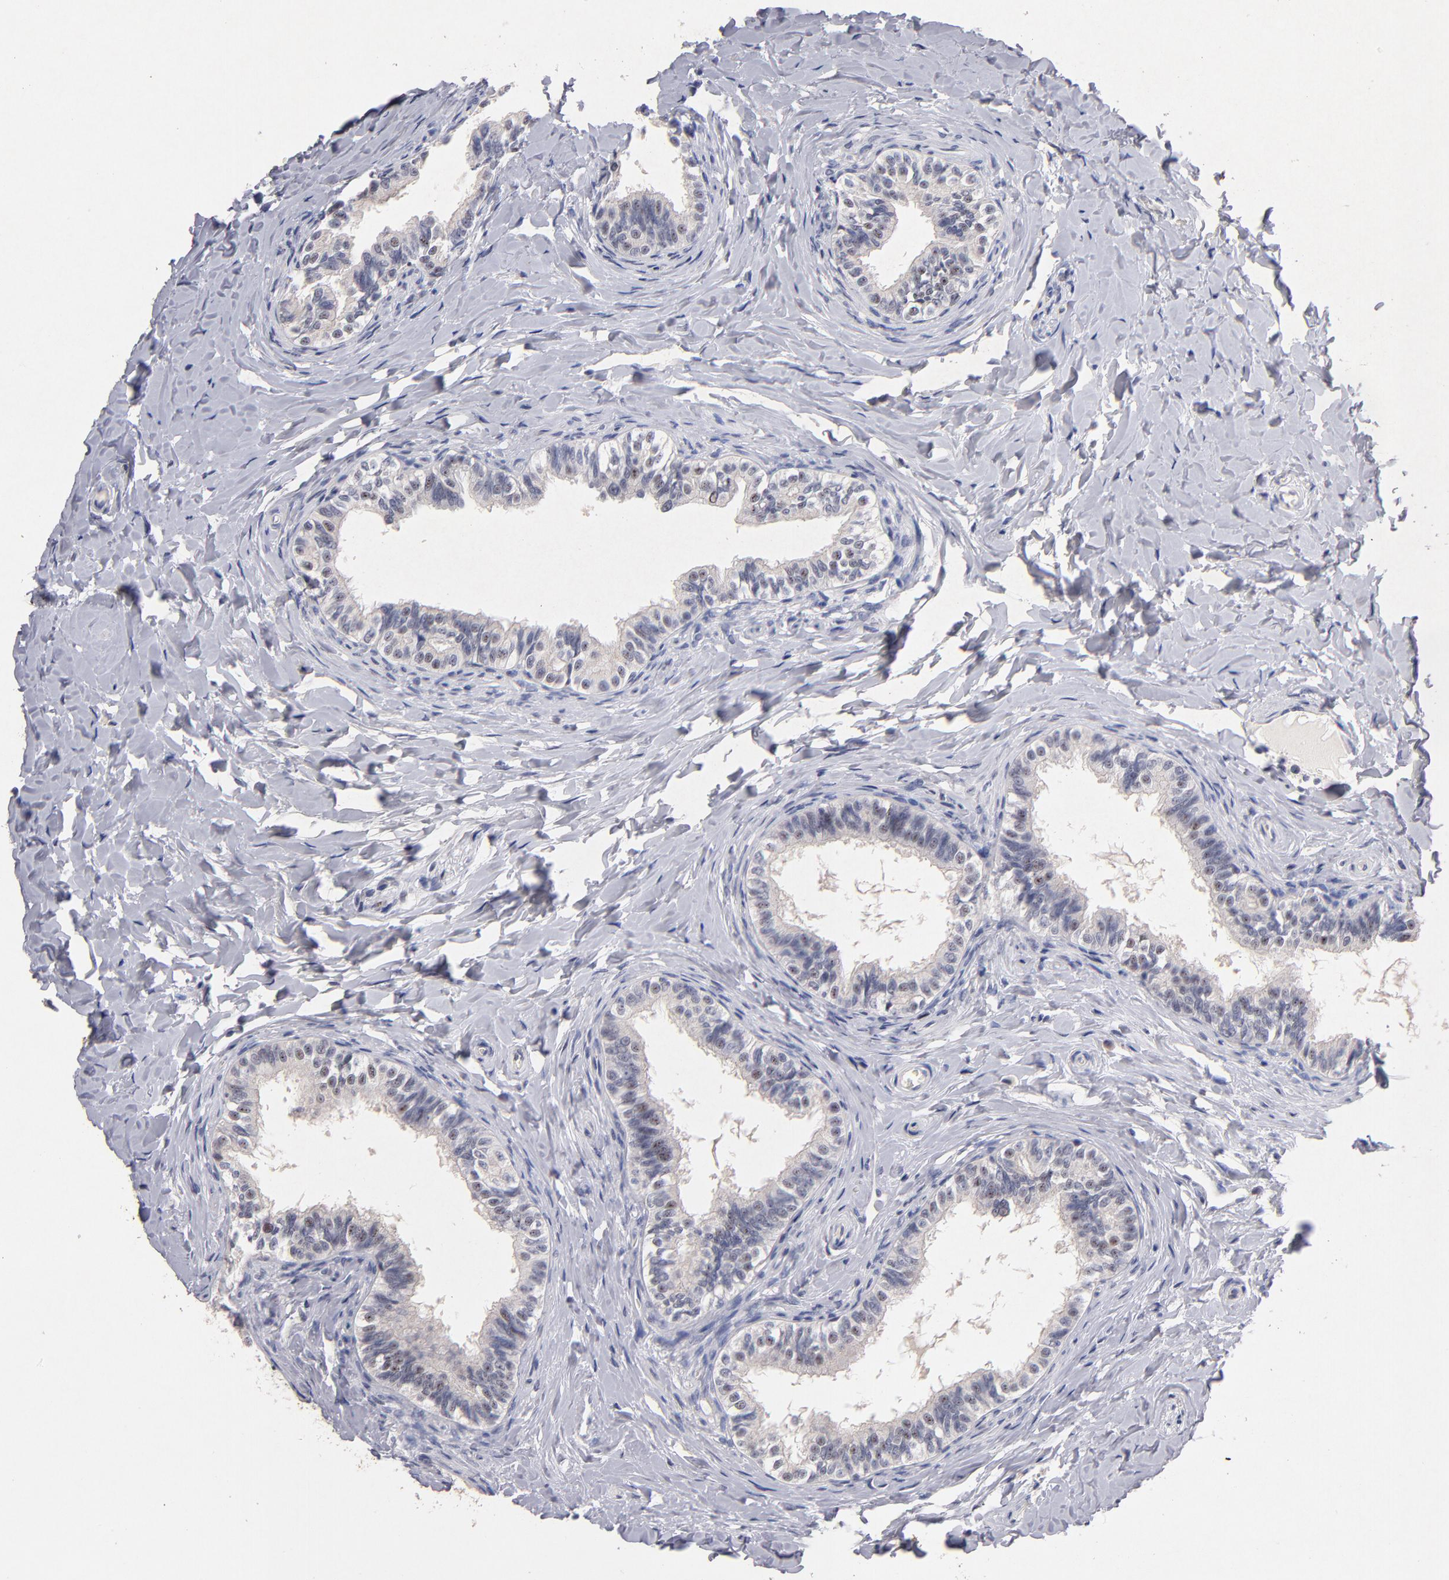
{"staining": {"intensity": "moderate", "quantity": "25%-75%", "location": "cytoplasmic/membranous,nuclear"}, "tissue": "epididymis", "cell_type": "Glandular cells", "image_type": "normal", "snomed": [{"axis": "morphology", "description": "Normal tissue, NOS"}, {"axis": "topography", "description": "Soft tissue"}, {"axis": "topography", "description": "Epididymis"}], "caption": "This image shows benign epididymis stained with immunohistochemistry (IHC) to label a protein in brown. The cytoplasmic/membranous,nuclear of glandular cells show moderate positivity for the protein. Nuclei are counter-stained blue.", "gene": "RAF1", "patient": {"sex": "male", "age": 26}}